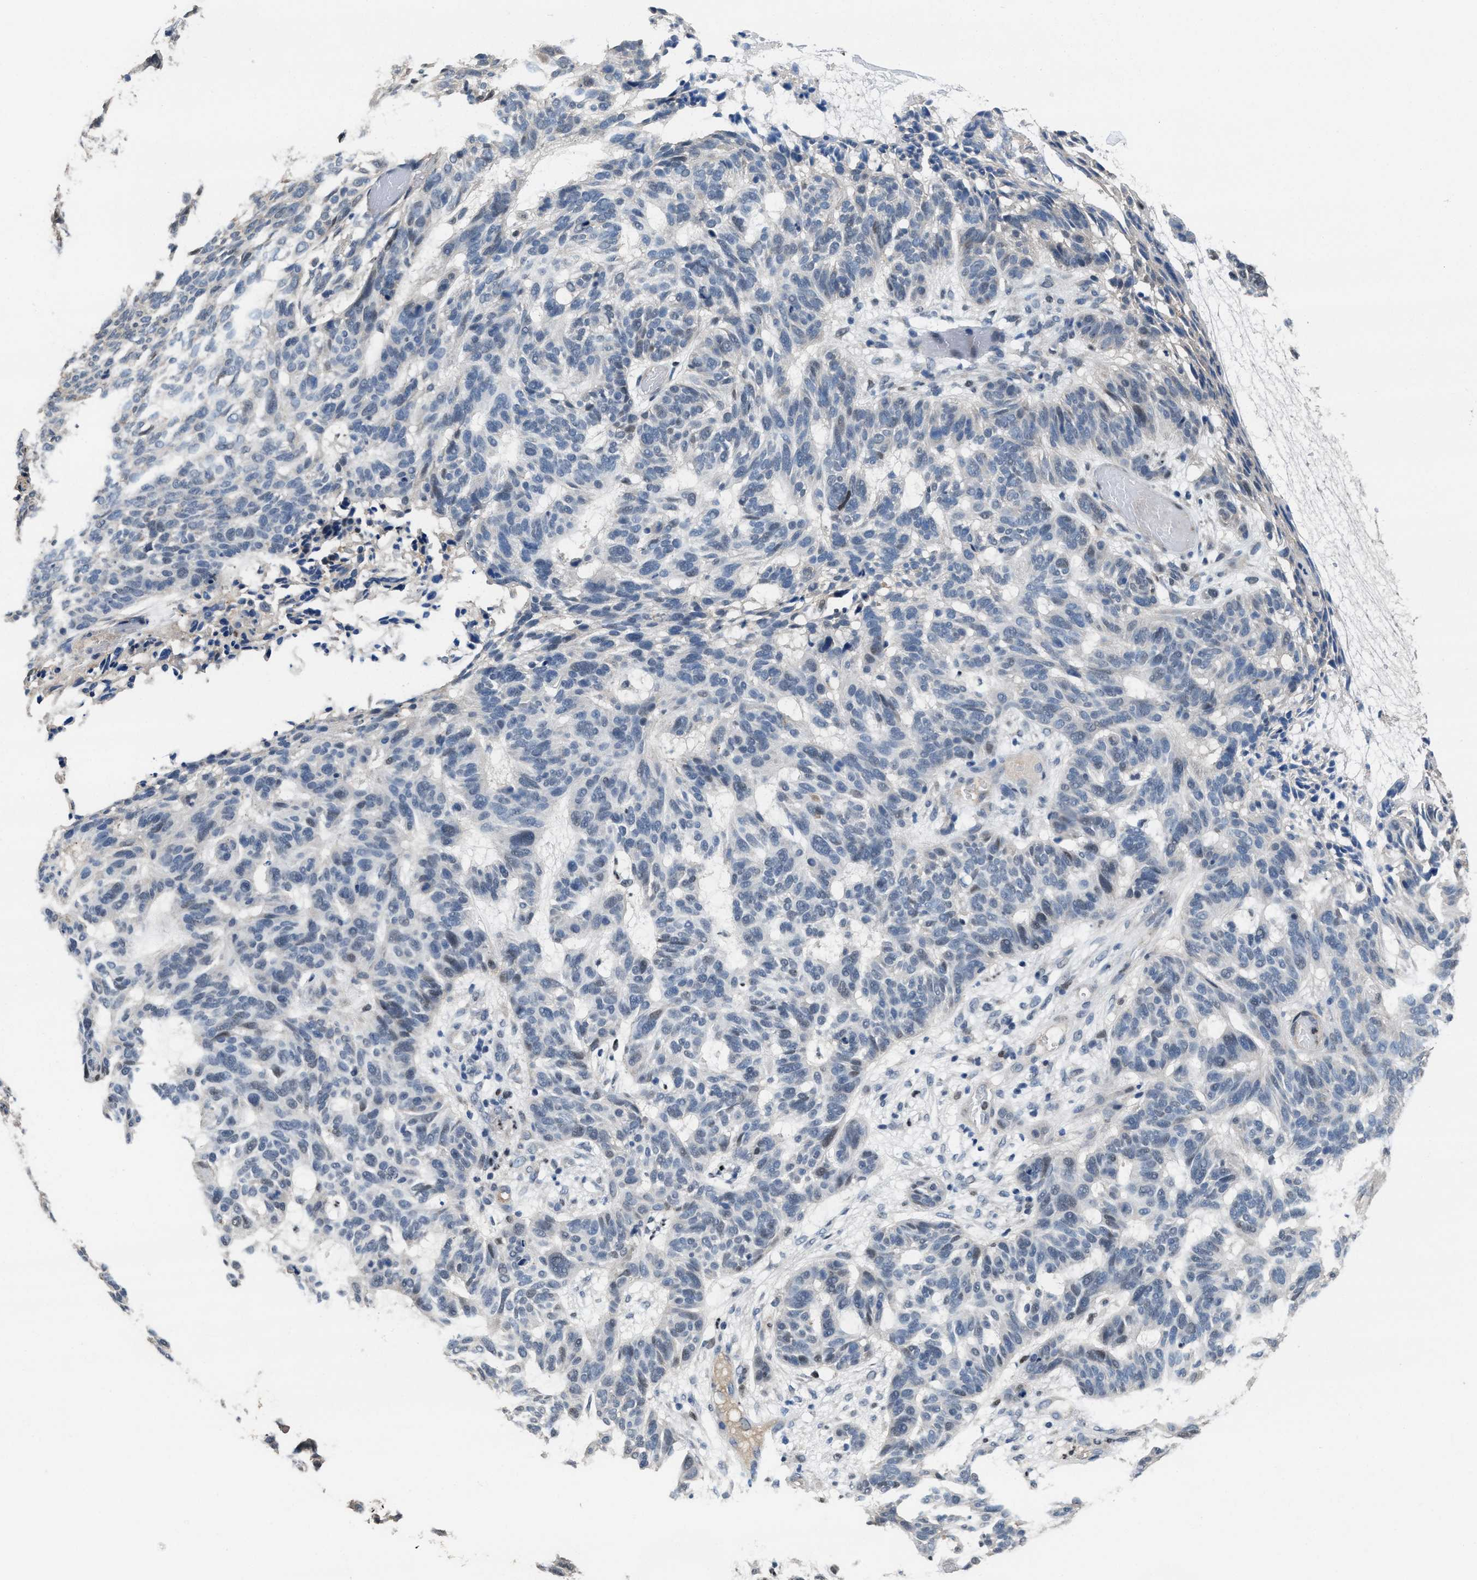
{"staining": {"intensity": "negative", "quantity": "none", "location": "none"}, "tissue": "skin cancer", "cell_type": "Tumor cells", "image_type": "cancer", "snomed": [{"axis": "morphology", "description": "Basal cell carcinoma"}, {"axis": "topography", "description": "Skin"}], "caption": "Immunohistochemical staining of skin basal cell carcinoma reveals no significant staining in tumor cells.", "gene": "ZNF20", "patient": {"sex": "male", "age": 85}}